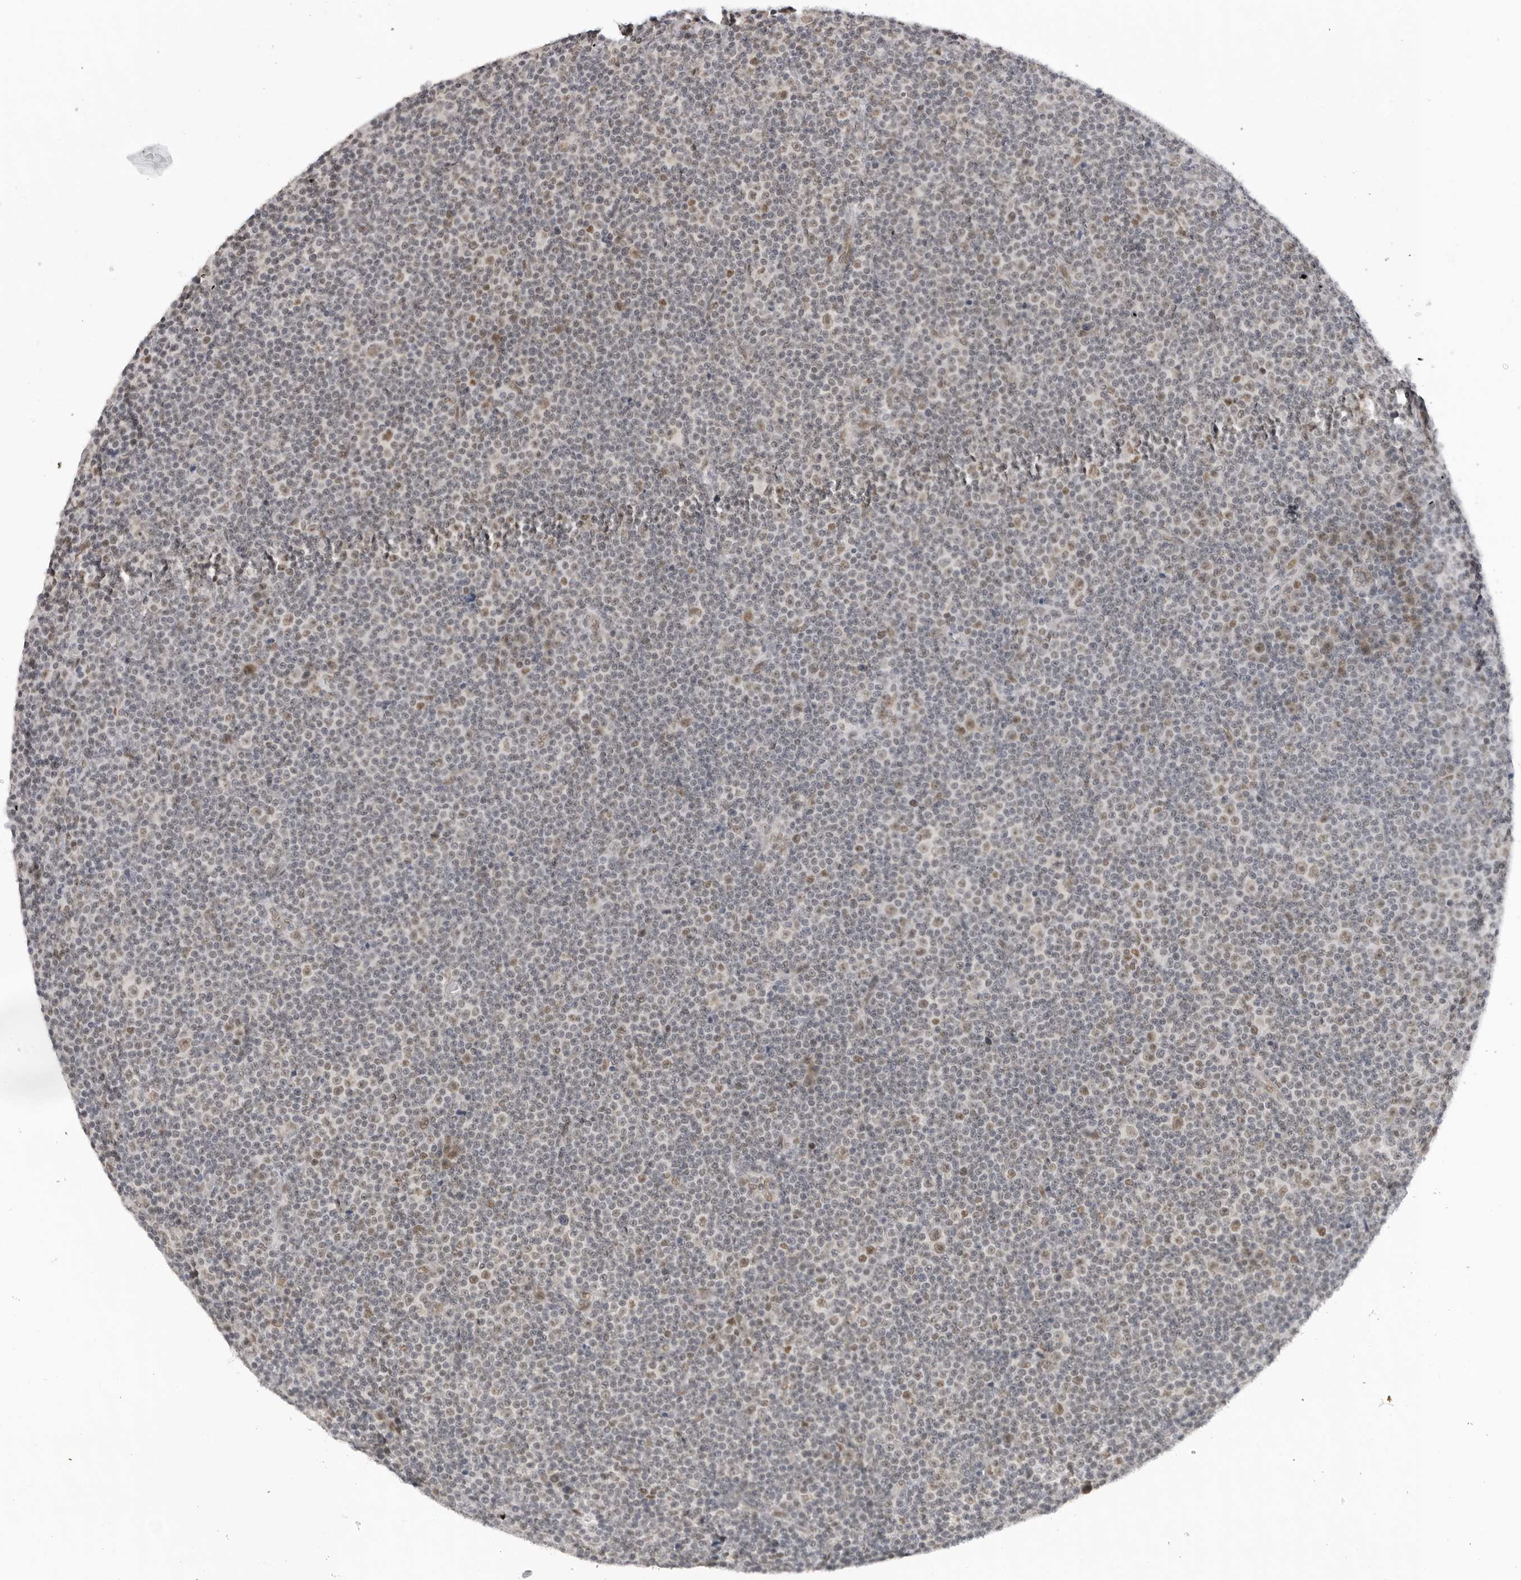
{"staining": {"intensity": "weak", "quantity": "<25%", "location": "nuclear"}, "tissue": "lymphoma", "cell_type": "Tumor cells", "image_type": "cancer", "snomed": [{"axis": "morphology", "description": "Malignant lymphoma, non-Hodgkin's type, Low grade"}, {"axis": "topography", "description": "Lymph node"}], "caption": "The photomicrograph exhibits no staining of tumor cells in lymphoma. Brightfield microscopy of immunohistochemistry stained with DAB (brown) and hematoxylin (blue), captured at high magnification.", "gene": "FOXK2", "patient": {"sex": "female", "age": 67}}